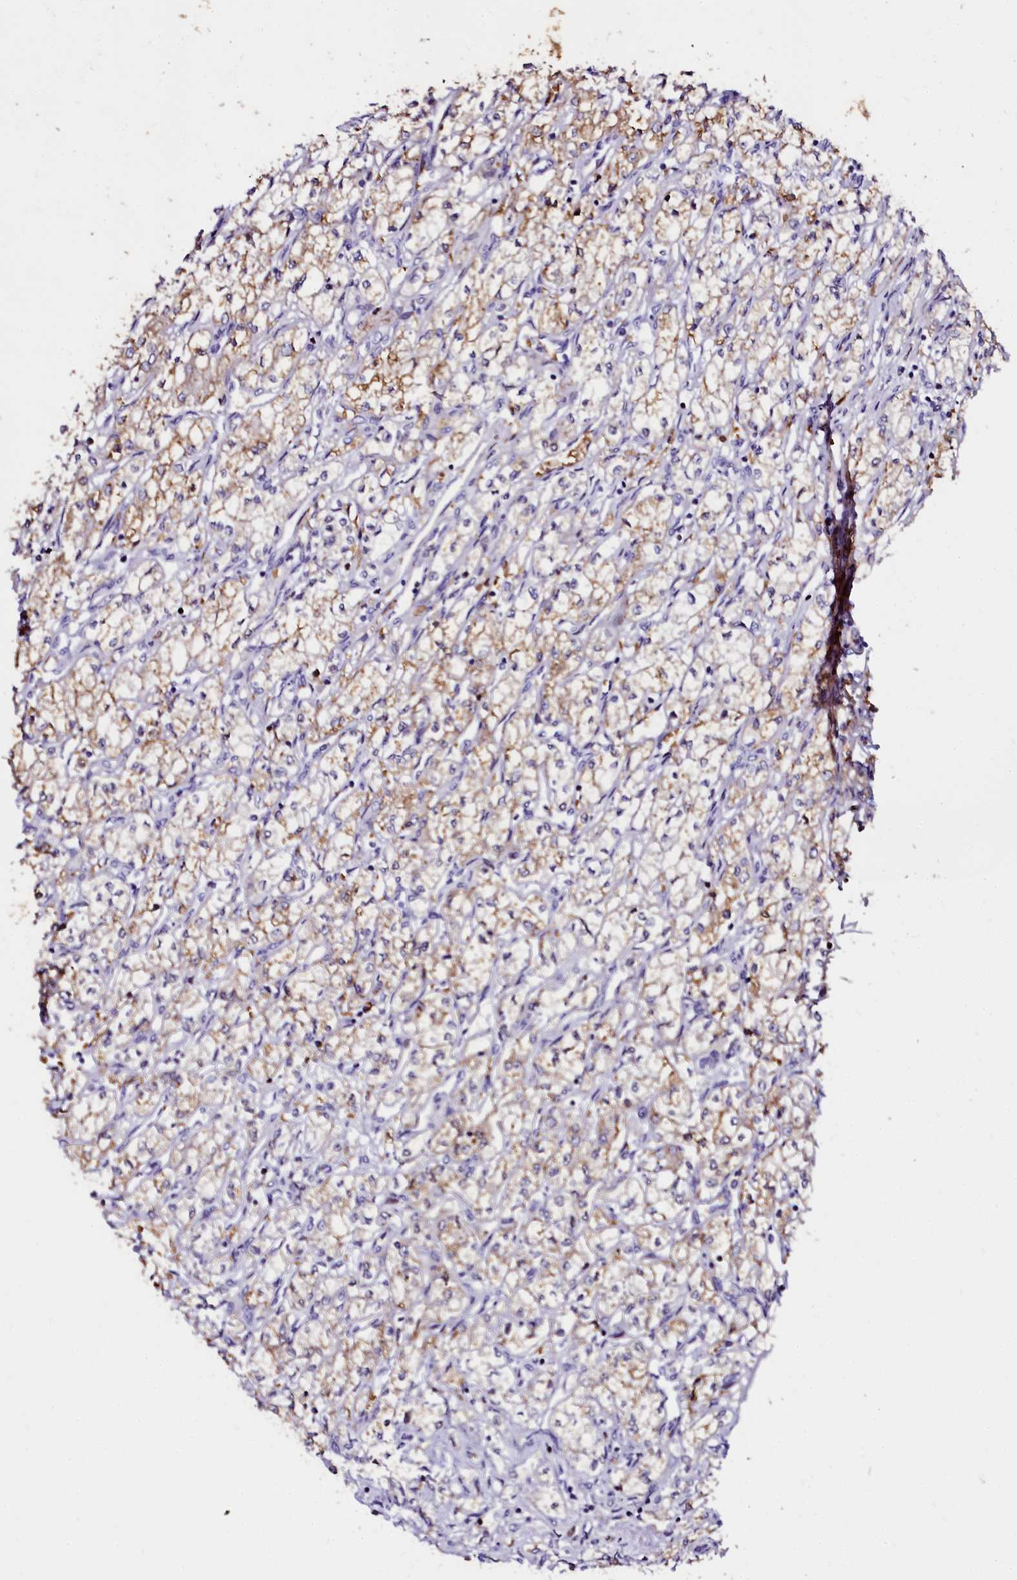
{"staining": {"intensity": "weak", "quantity": ">75%", "location": "cytoplasmic/membranous"}, "tissue": "renal cancer", "cell_type": "Tumor cells", "image_type": "cancer", "snomed": [{"axis": "morphology", "description": "Adenocarcinoma, NOS"}, {"axis": "topography", "description": "Kidney"}], "caption": "Immunohistochemical staining of human renal adenocarcinoma shows weak cytoplasmic/membranous protein positivity in approximately >75% of tumor cells.", "gene": "CTDSPL2", "patient": {"sex": "male", "age": 59}}